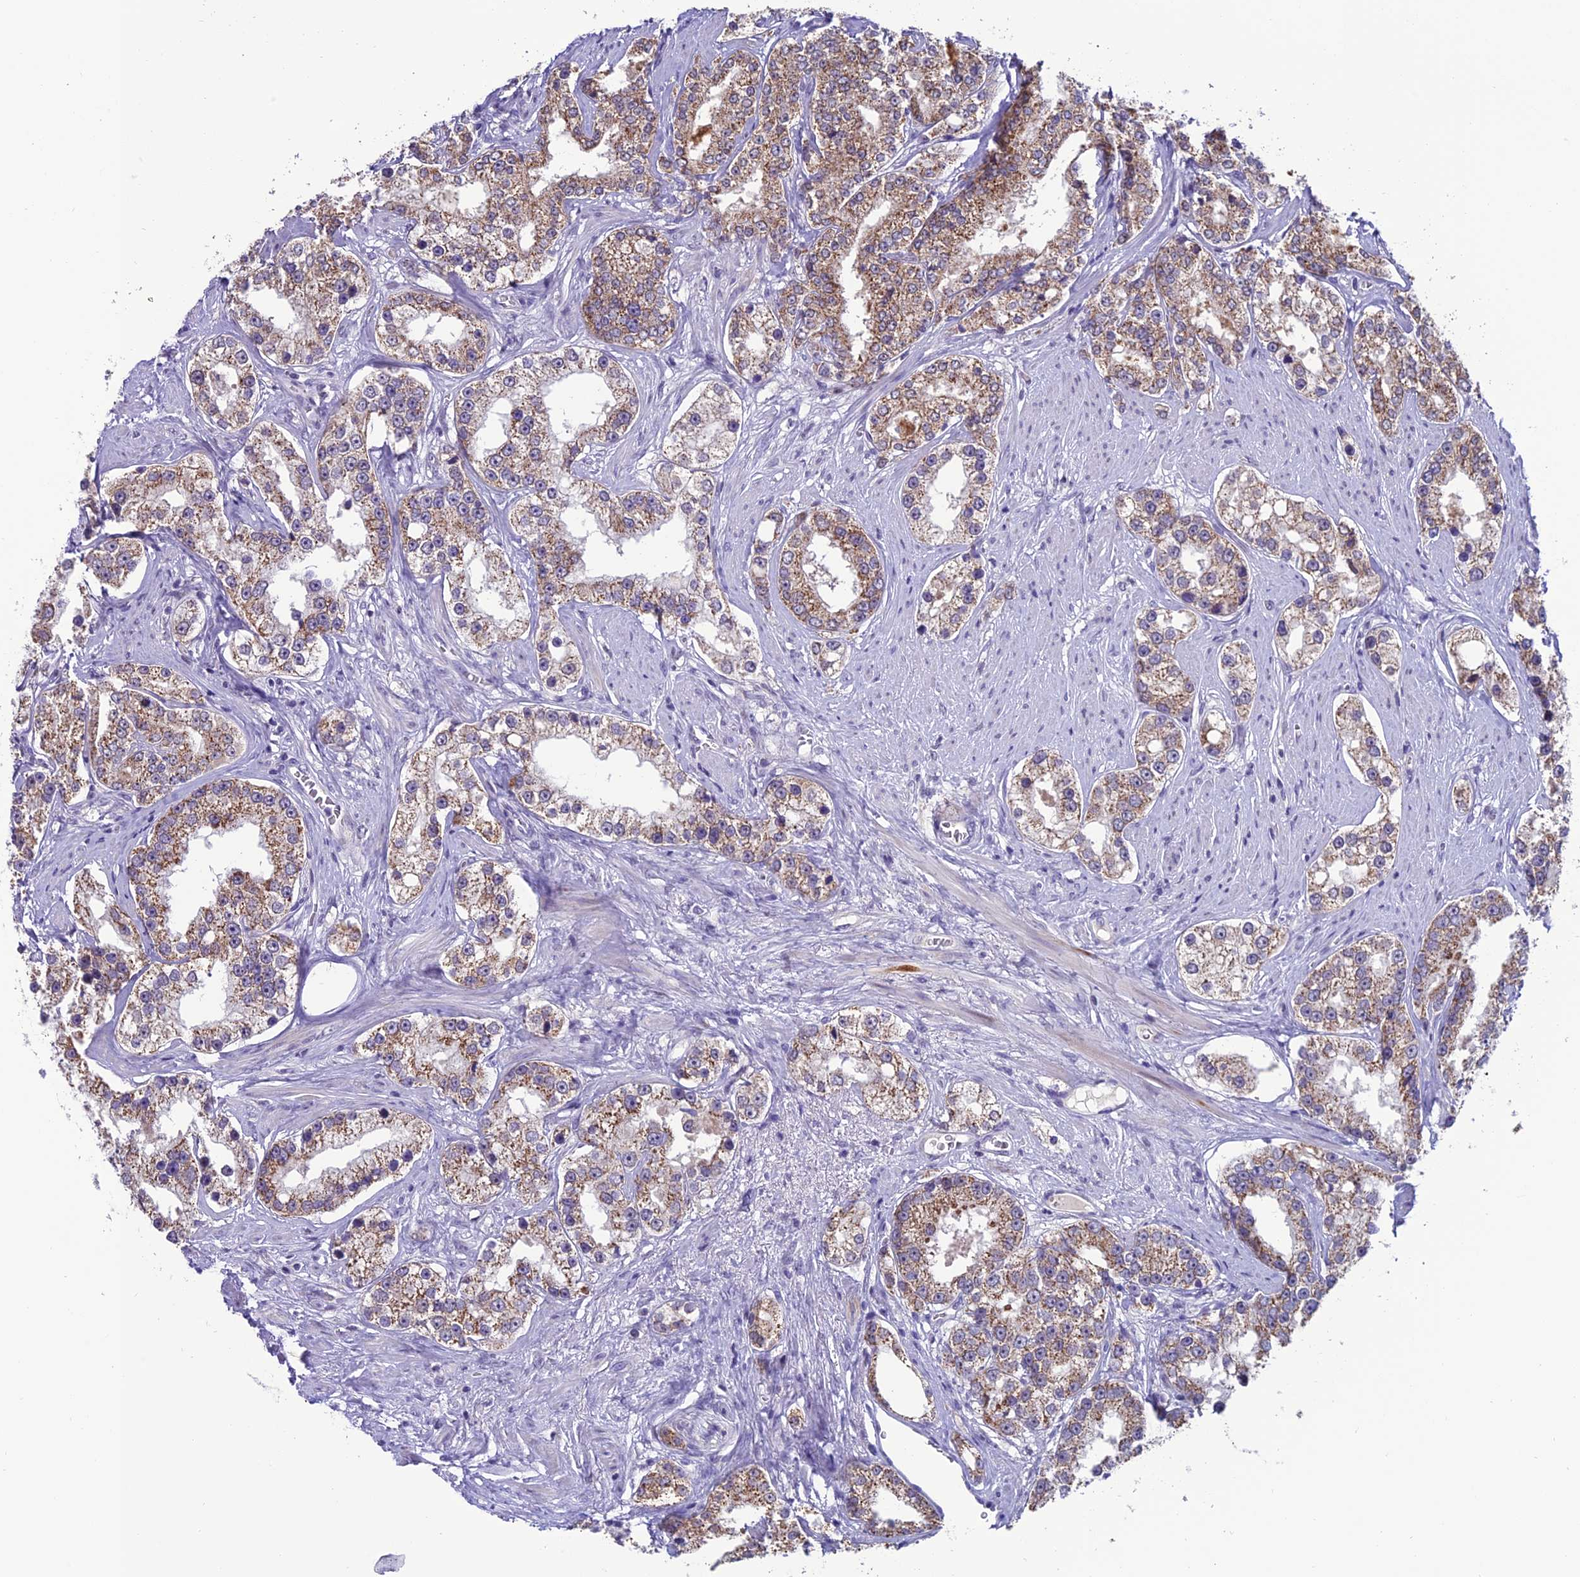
{"staining": {"intensity": "moderate", "quantity": ">75%", "location": "cytoplasmic/membranous"}, "tissue": "prostate cancer", "cell_type": "Tumor cells", "image_type": "cancer", "snomed": [{"axis": "morphology", "description": "Normal tissue, NOS"}, {"axis": "morphology", "description": "Adenocarcinoma, High grade"}, {"axis": "topography", "description": "Prostate"}], "caption": "Human adenocarcinoma (high-grade) (prostate) stained with a brown dye exhibits moderate cytoplasmic/membranous positive staining in approximately >75% of tumor cells.", "gene": "SLC10A1", "patient": {"sex": "male", "age": 83}}